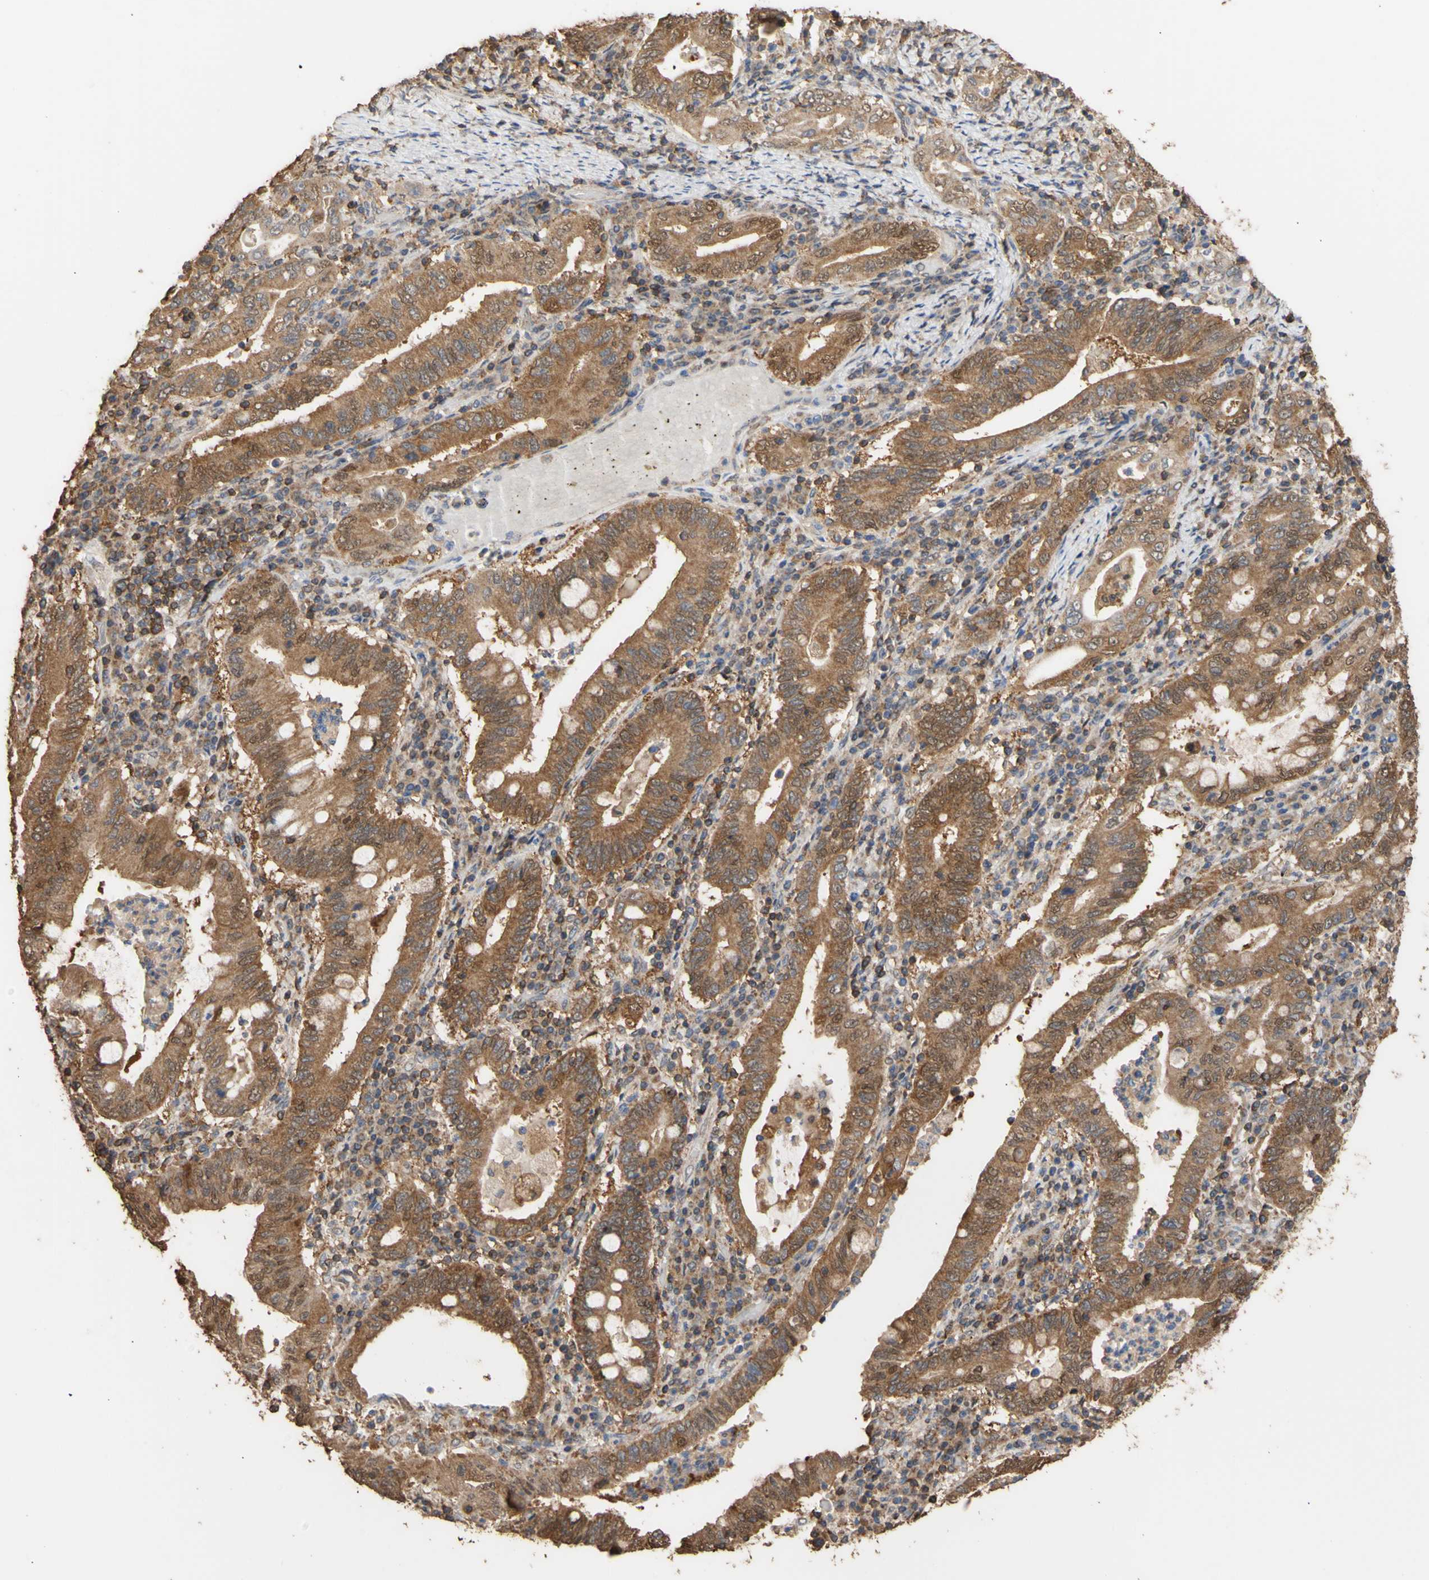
{"staining": {"intensity": "moderate", "quantity": ">75%", "location": "cytoplasmic/membranous"}, "tissue": "stomach cancer", "cell_type": "Tumor cells", "image_type": "cancer", "snomed": [{"axis": "morphology", "description": "Normal tissue, NOS"}, {"axis": "morphology", "description": "Adenocarcinoma, NOS"}, {"axis": "topography", "description": "Esophagus"}, {"axis": "topography", "description": "Stomach, upper"}, {"axis": "topography", "description": "Peripheral nerve tissue"}], "caption": "This is a micrograph of immunohistochemistry staining of adenocarcinoma (stomach), which shows moderate expression in the cytoplasmic/membranous of tumor cells.", "gene": "ALDH9A1", "patient": {"sex": "male", "age": 62}}